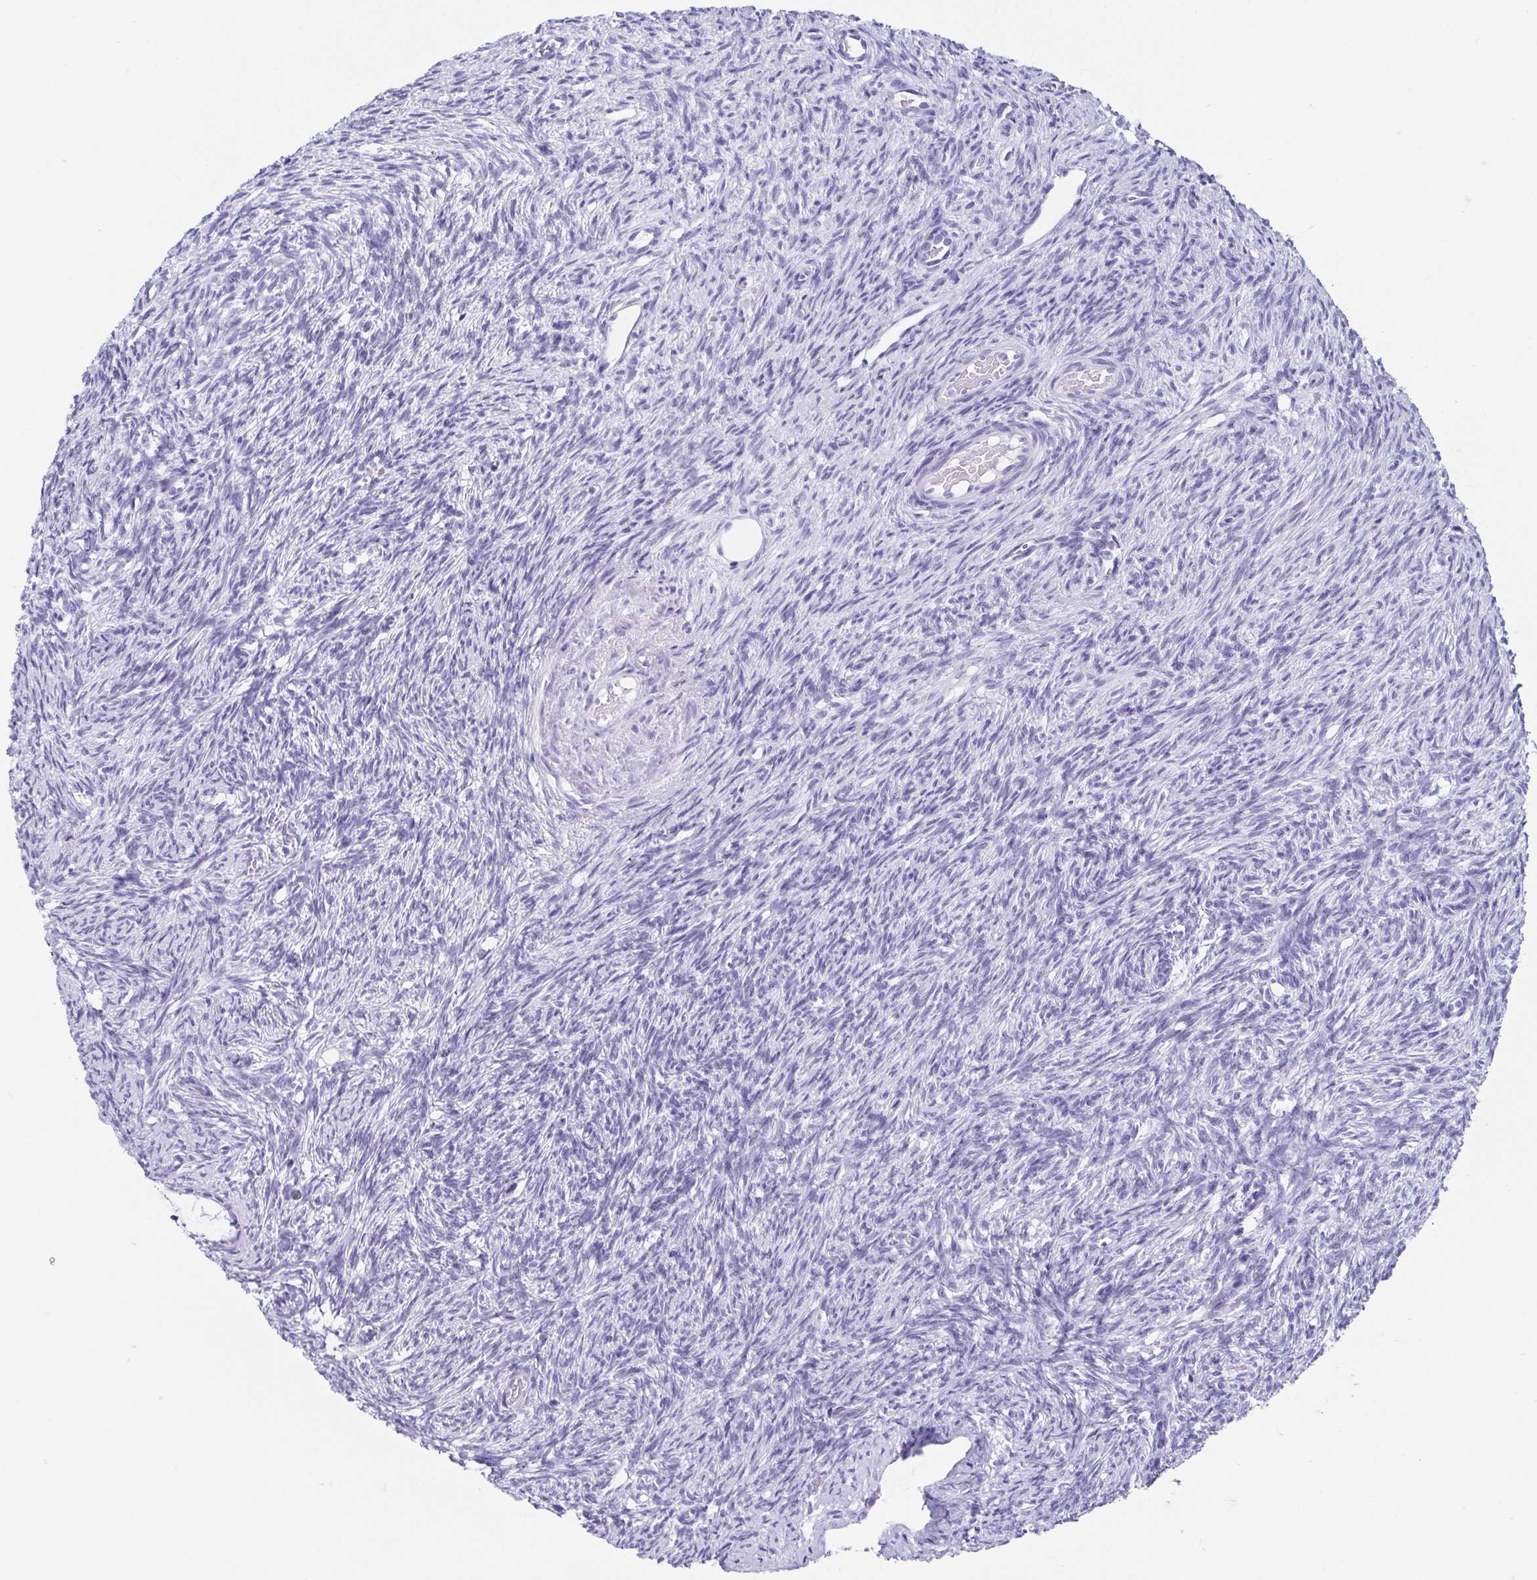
{"staining": {"intensity": "negative", "quantity": "none", "location": "none"}, "tissue": "ovary", "cell_type": "Follicle cells", "image_type": "normal", "snomed": [{"axis": "morphology", "description": "Normal tissue, NOS"}, {"axis": "topography", "description": "Ovary"}], "caption": "Immunohistochemistry micrograph of unremarkable ovary stained for a protein (brown), which demonstrates no expression in follicle cells. The staining is performed using DAB brown chromogen with nuclei counter-stained in using hematoxylin.", "gene": "CD164L2", "patient": {"sex": "female", "age": 33}}